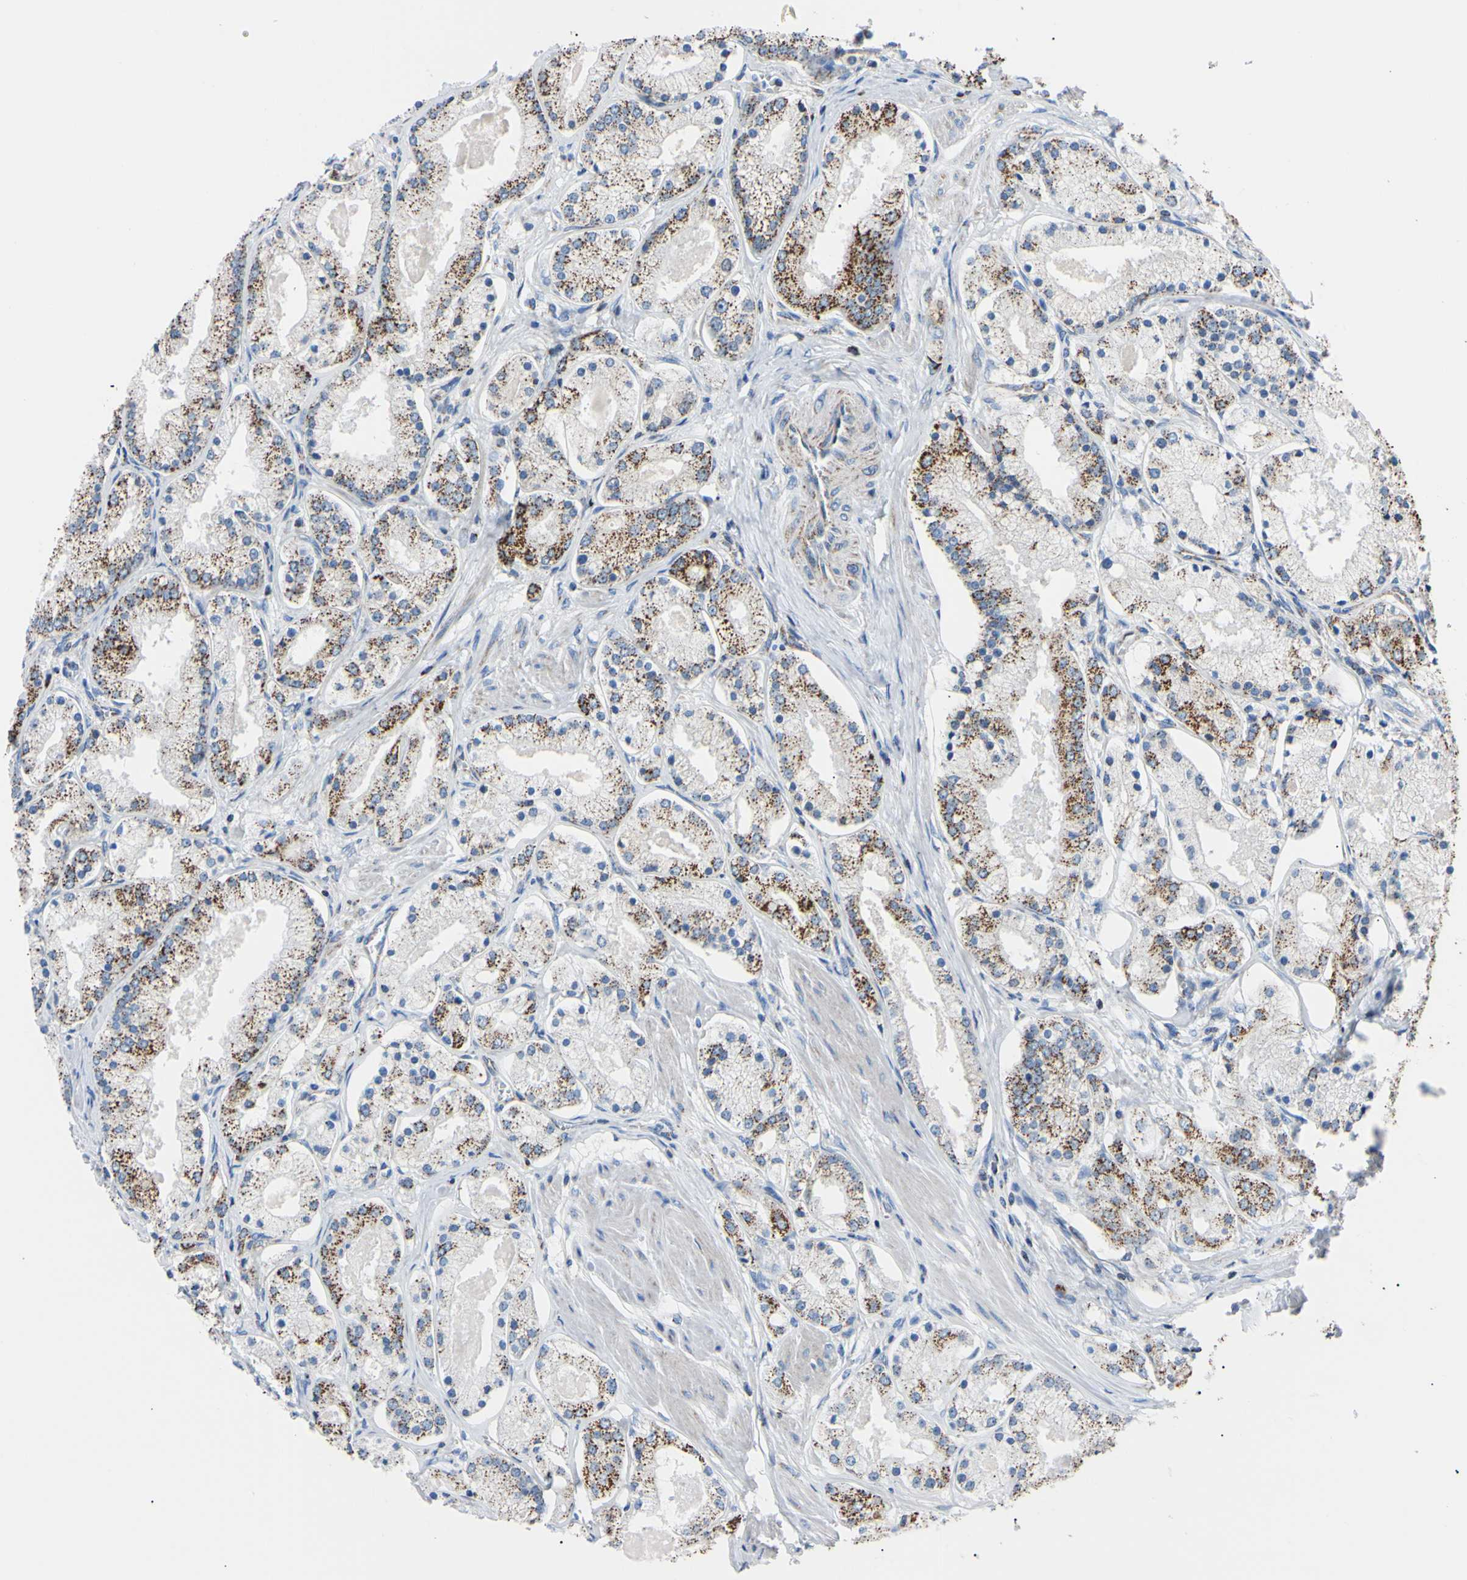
{"staining": {"intensity": "strong", "quantity": "25%-75%", "location": "cytoplasmic/membranous"}, "tissue": "prostate cancer", "cell_type": "Tumor cells", "image_type": "cancer", "snomed": [{"axis": "morphology", "description": "Adenocarcinoma, High grade"}, {"axis": "topography", "description": "Prostate"}], "caption": "About 25%-75% of tumor cells in human prostate cancer (high-grade adenocarcinoma) display strong cytoplasmic/membranous protein expression as visualized by brown immunohistochemical staining.", "gene": "CLPP", "patient": {"sex": "male", "age": 66}}